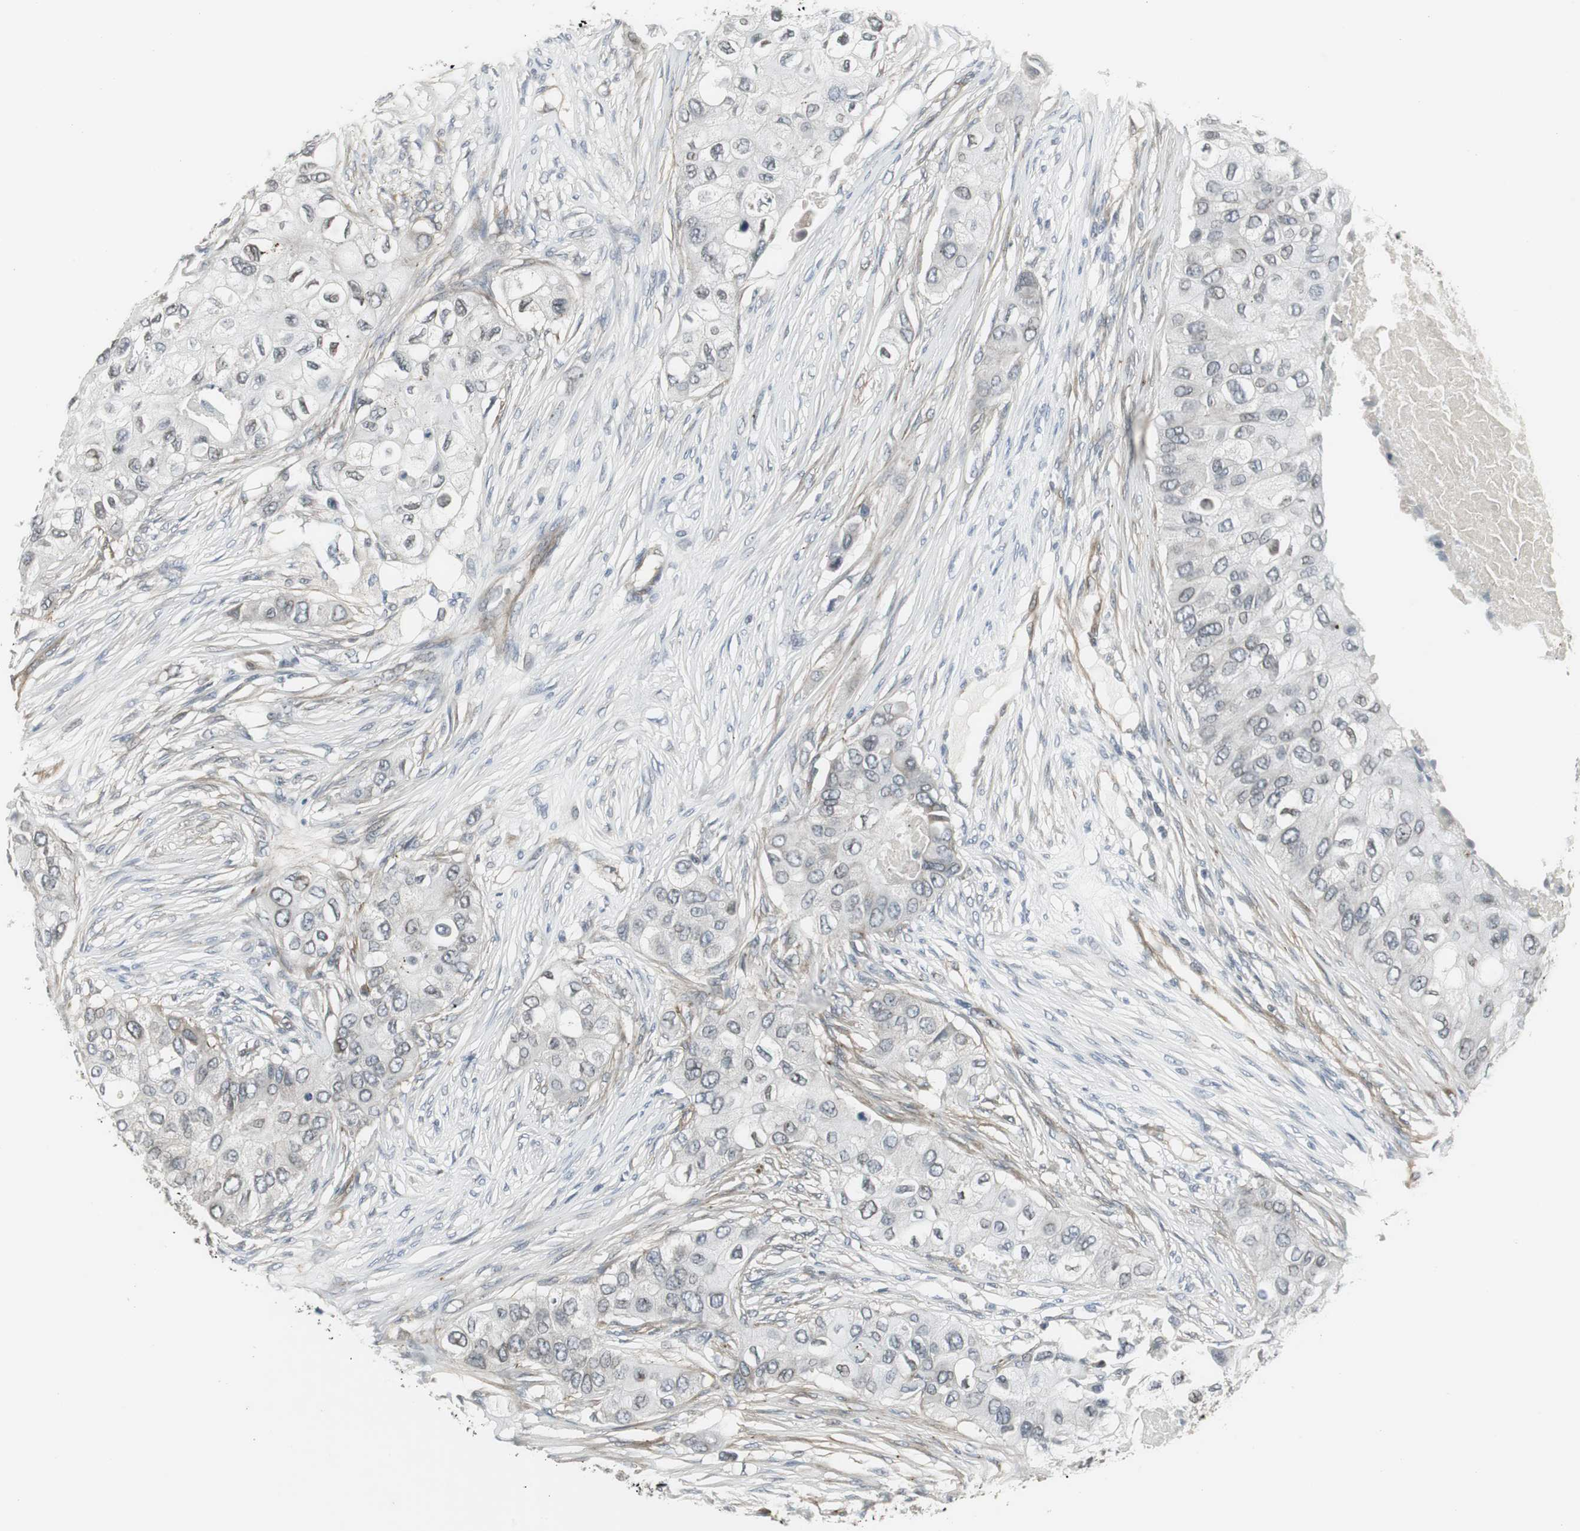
{"staining": {"intensity": "weak", "quantity": "<25%", "location": "cytoplasmic/membranous"}, "tissue": "breast cancer", "cell_type": "Tumor cells", "image_type": "cancer", "snomed": [{"axis": "morphology", "description": "Normal tissue, NOS"}, {"axis": "morphology", "description": "Duct carcinoma"}, {"axis": "topography", "description": "Breast"}], "caption": "Immunohistochemical staining of human infiltrating ductal carcinoma (breast) exhibits no significant positivity in tumor cells.", "gene": "SCYL3", "patient": {"sex": "female", "age": 49}}